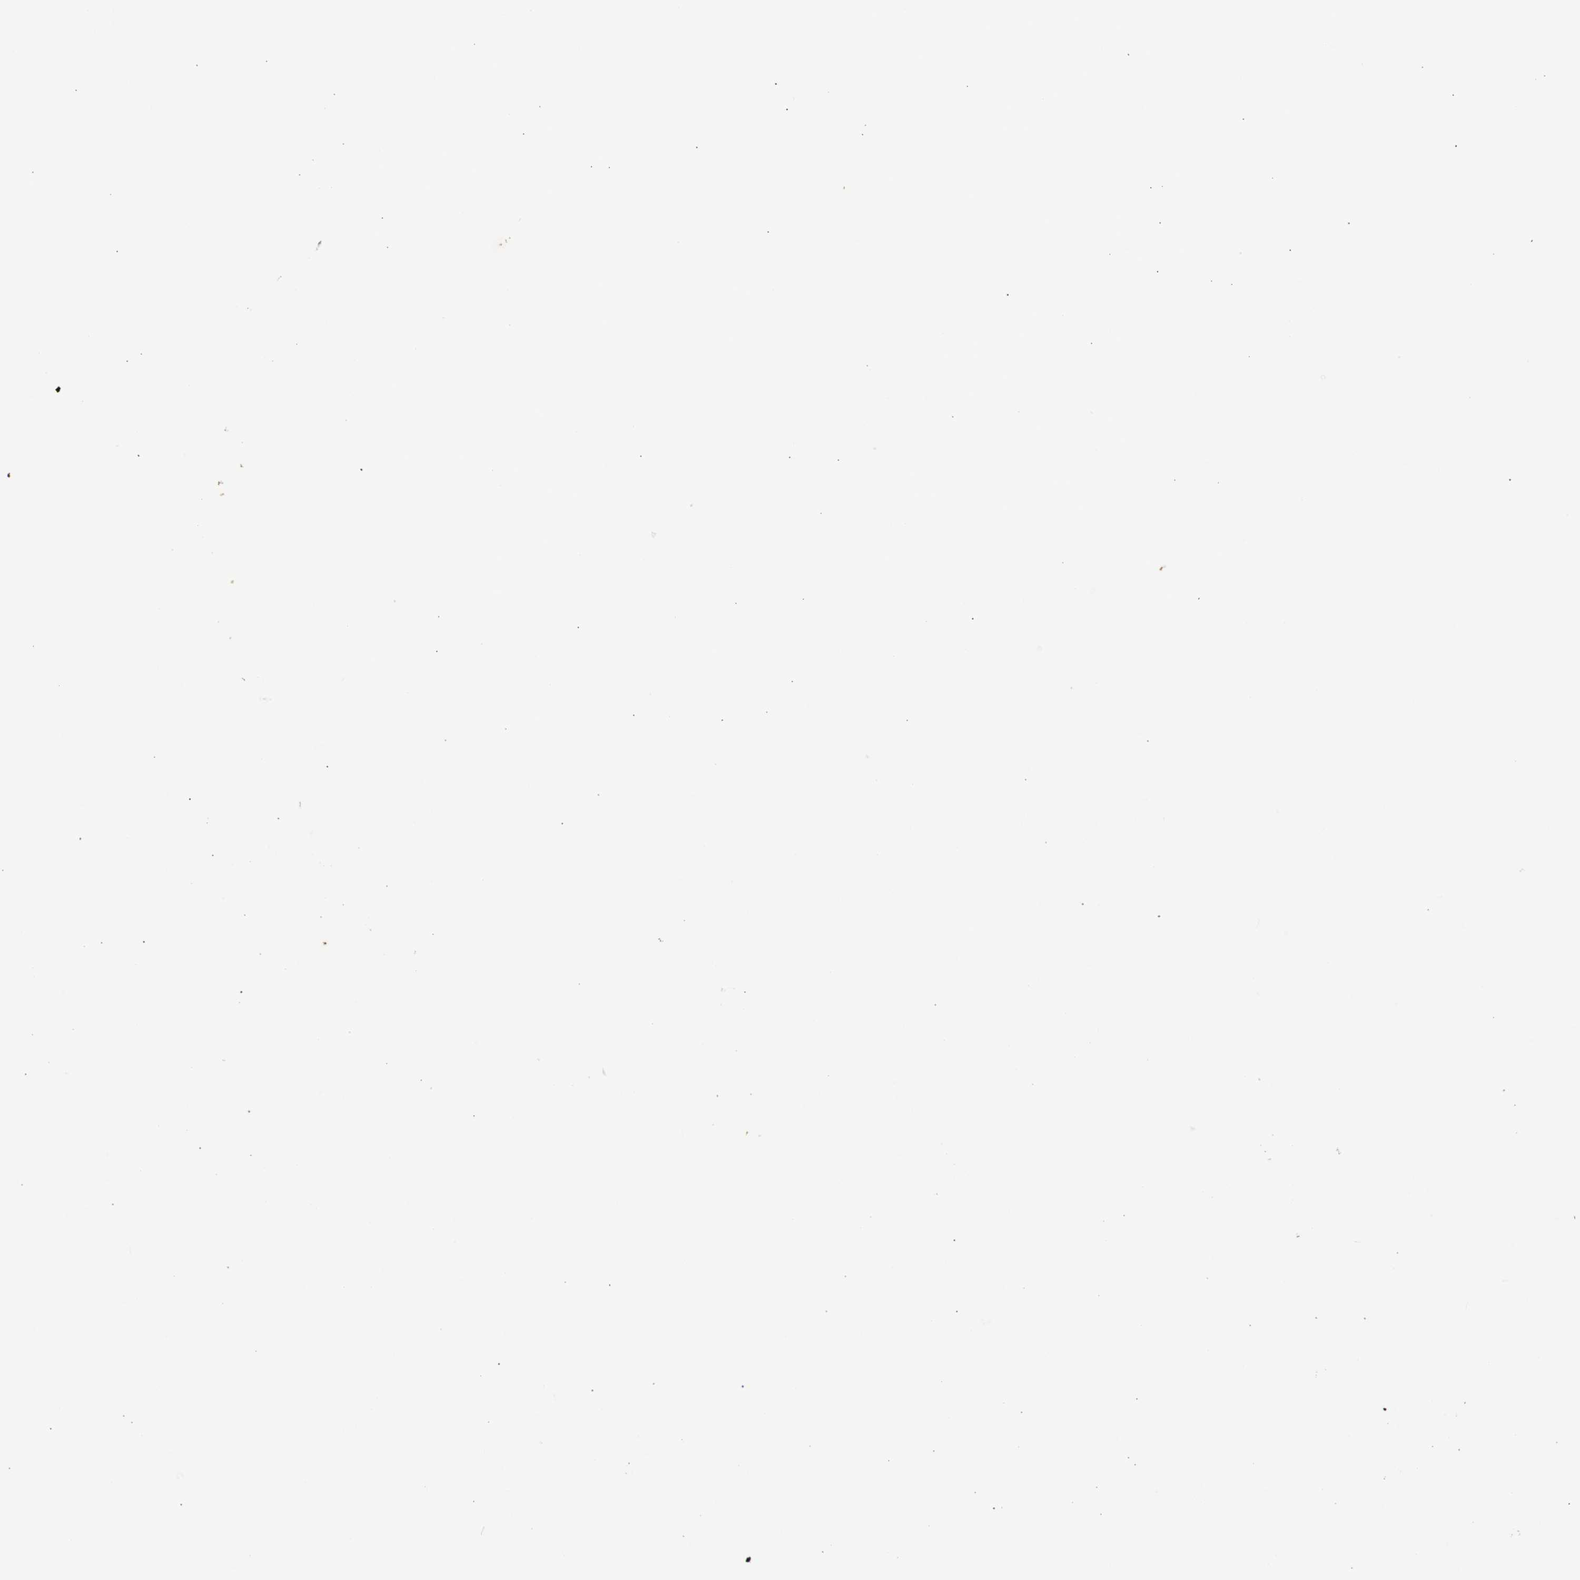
{"staining": {"intensity": "moderate", "quantity": ">75%", "location": "cytoplasmic/membranous"}, "tissue": "nasopharynx", "cell_type": "Respiratory epithelial cells", "image_type": "normal", "snomed": [{"axis": "morphology", "description": "Normal tissue, NOS"}, {"axis": "topography", "description": "Nasopharynx"}], "caption": "Moderate cytoplasmic/membranous positivity is appreciated in about >75% of respiratory epithelial cells in unremarkable nasopharynx.", "gene": "CHURC1", "patient": {"sex": "female", "age": 51}}